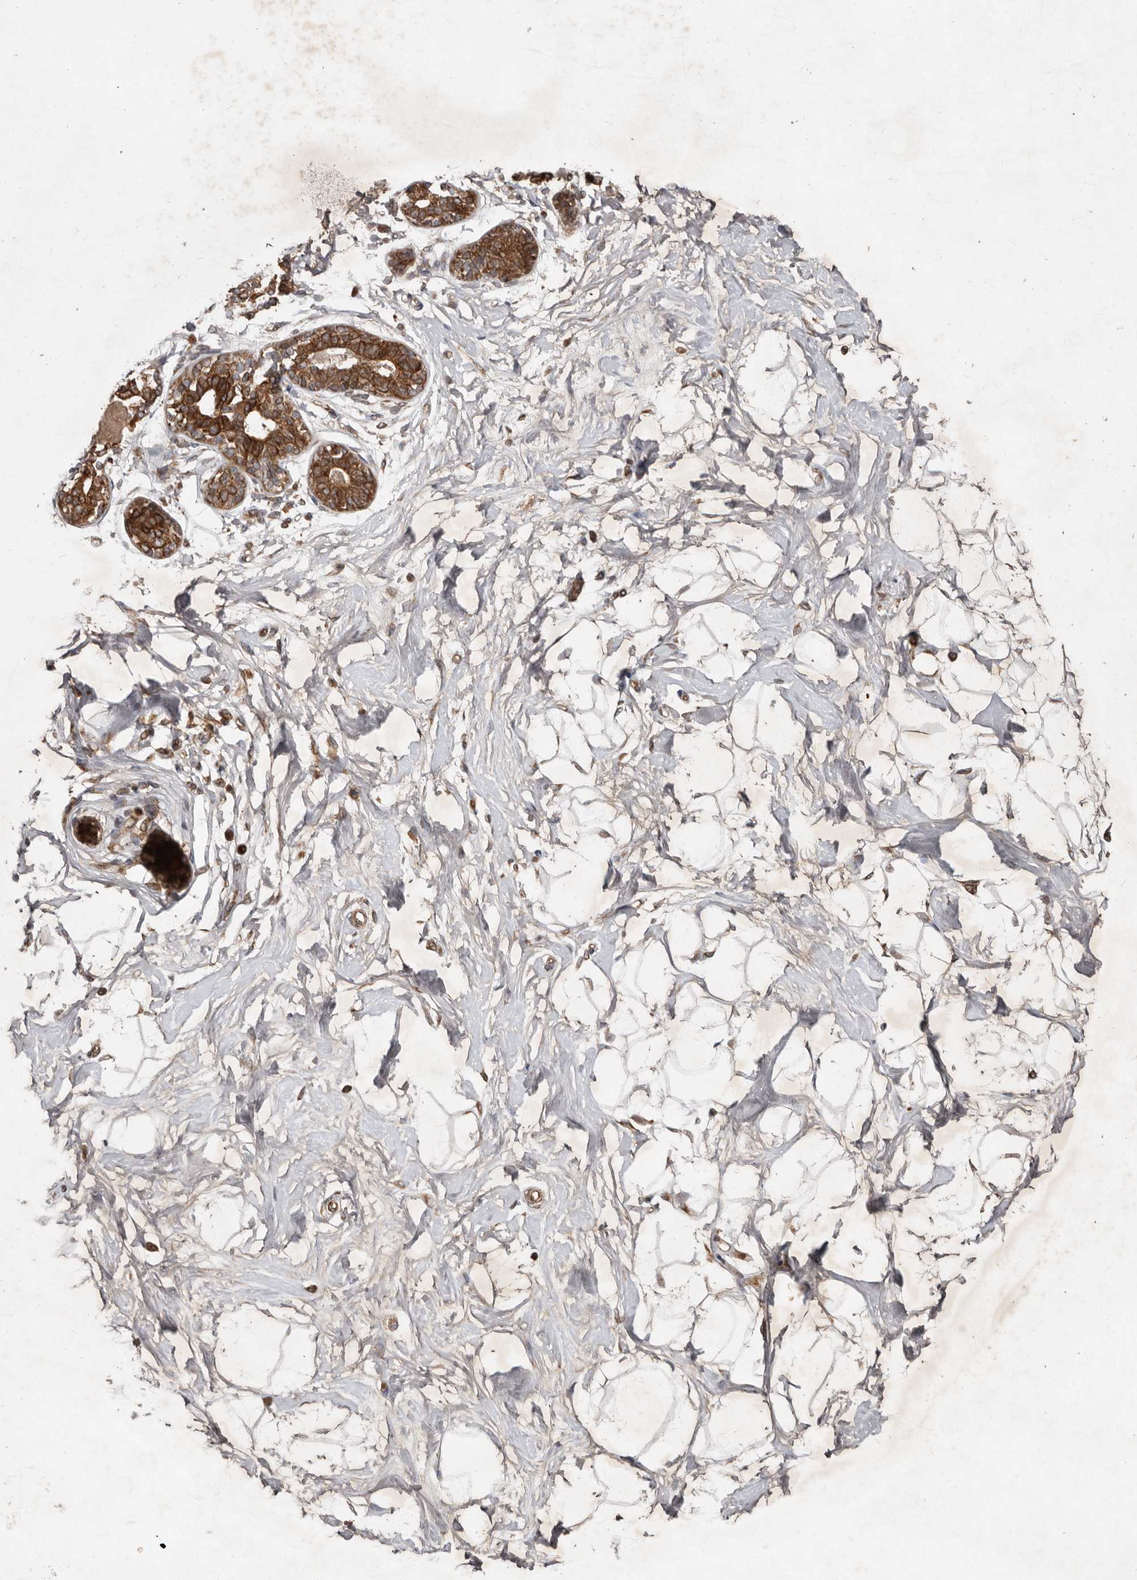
{"staining": {"intensity": "weak", "quantity": ">75%", "location": "cytoplasmic/membranous"}, "tissue": "breast", "cell_type": "Adipocytes", "image_type": "normal", "snomed": [{"axis": "morphology", "description": "Normal tissue, NOS"}, {"axis": "topography", "description": "Breast"}], "caption": "An image of breast stained for a protein demonstrates weak cytoplasmic/membranous brown staining in adipocytes. Ihc stains the protein of interest in brown and the nuclei are stained blue.", "gene": "STK36", "patient": {"sex": "female", "age": 45}}